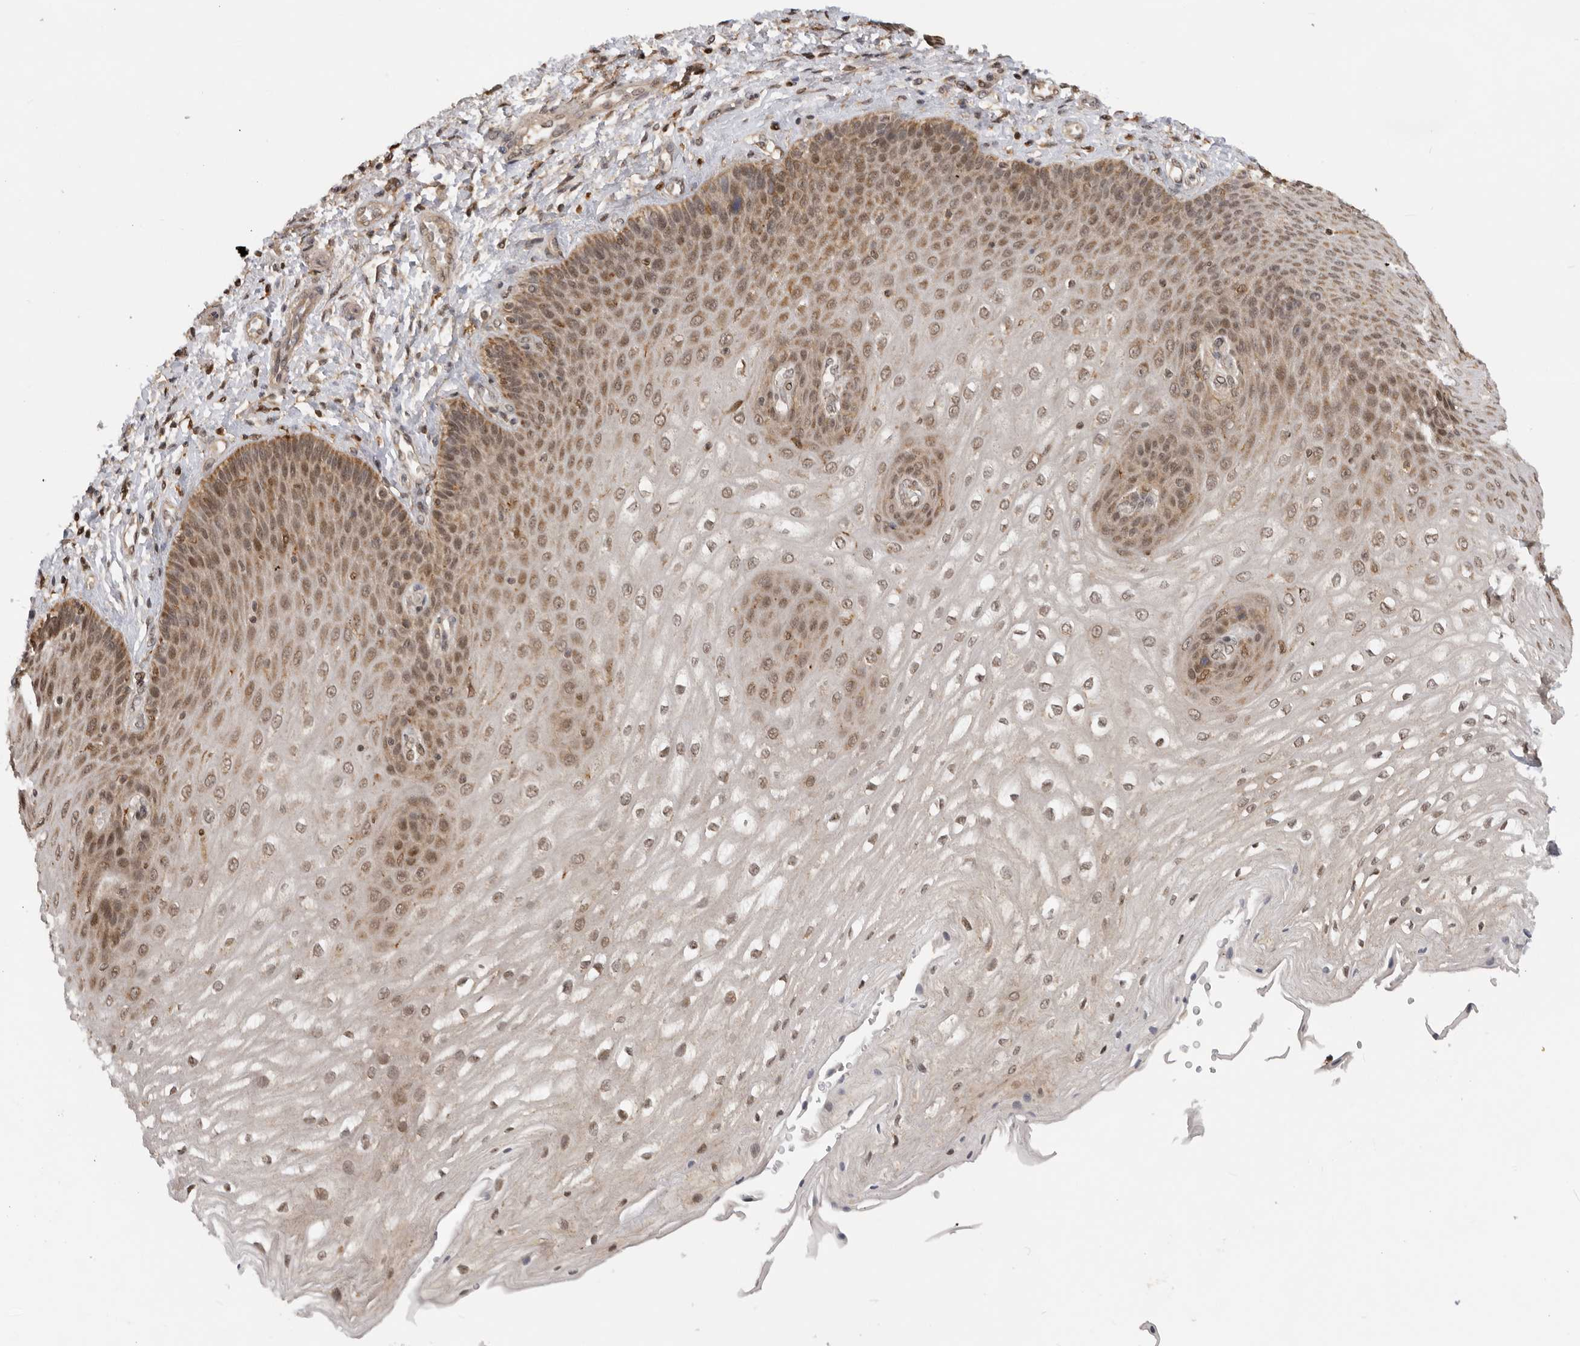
{"staining": {"intensity": "moderate", "quantity": ">75%", "location": "nuclear"}, "tissue": "esophagus", "cell_type": "Squamous epithelial cells", "image_type": "normal", "snomed": [{"axis": "morphology", "description": "Normal tissue, NOS"}, {"axis": "topography", "description": "Esophagus"}], "caption": "IHC image of normal esophagus: human esophagus stained using IHC shows medium levels of moderate protein expression localized specifically in the nuclear of squamous epithelial cells, appearing as a nuclear brown color.", "gene": "ADPRS", "patient": {"sex": "male", "age": 54}}